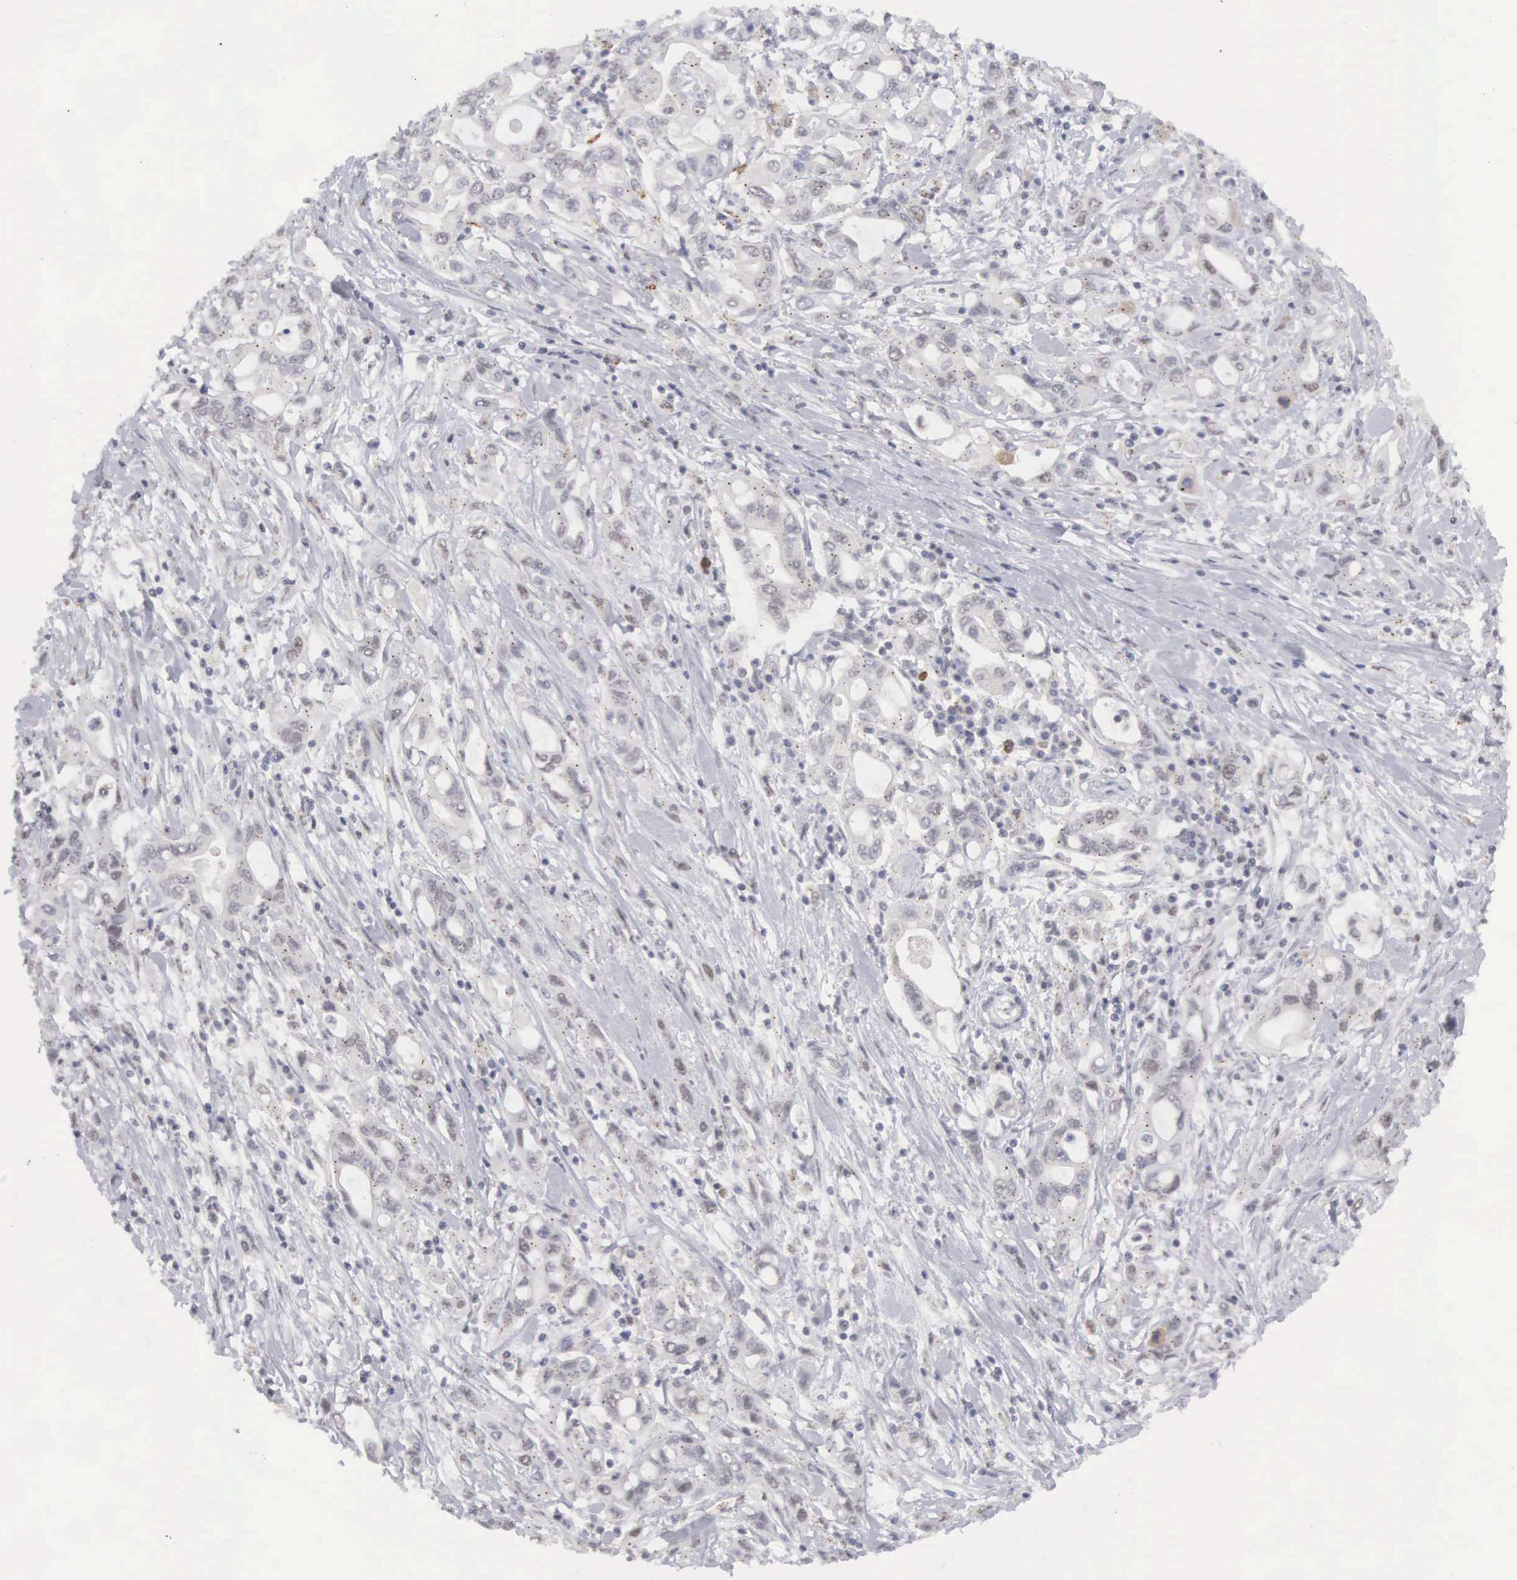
{"staining": {"intensity": "negative", "quantity": "none", "location": "none"}, "tissue": "pancreatic cancer", "cell_type": "Tumor cells", "image_type": "cancer", "snomed": [{"axis": "morphology", "description": "Adenocarcinoma, NOS"}, {"axis": "topography", "description": "Pancreas"}], "caption": "Protein analysis of adenocarcinoma (pancreatic) demonstrates no significant staining in tumor cells.", "gene": "MNAT1", "patient": {"sex": "female", "age": 57}}